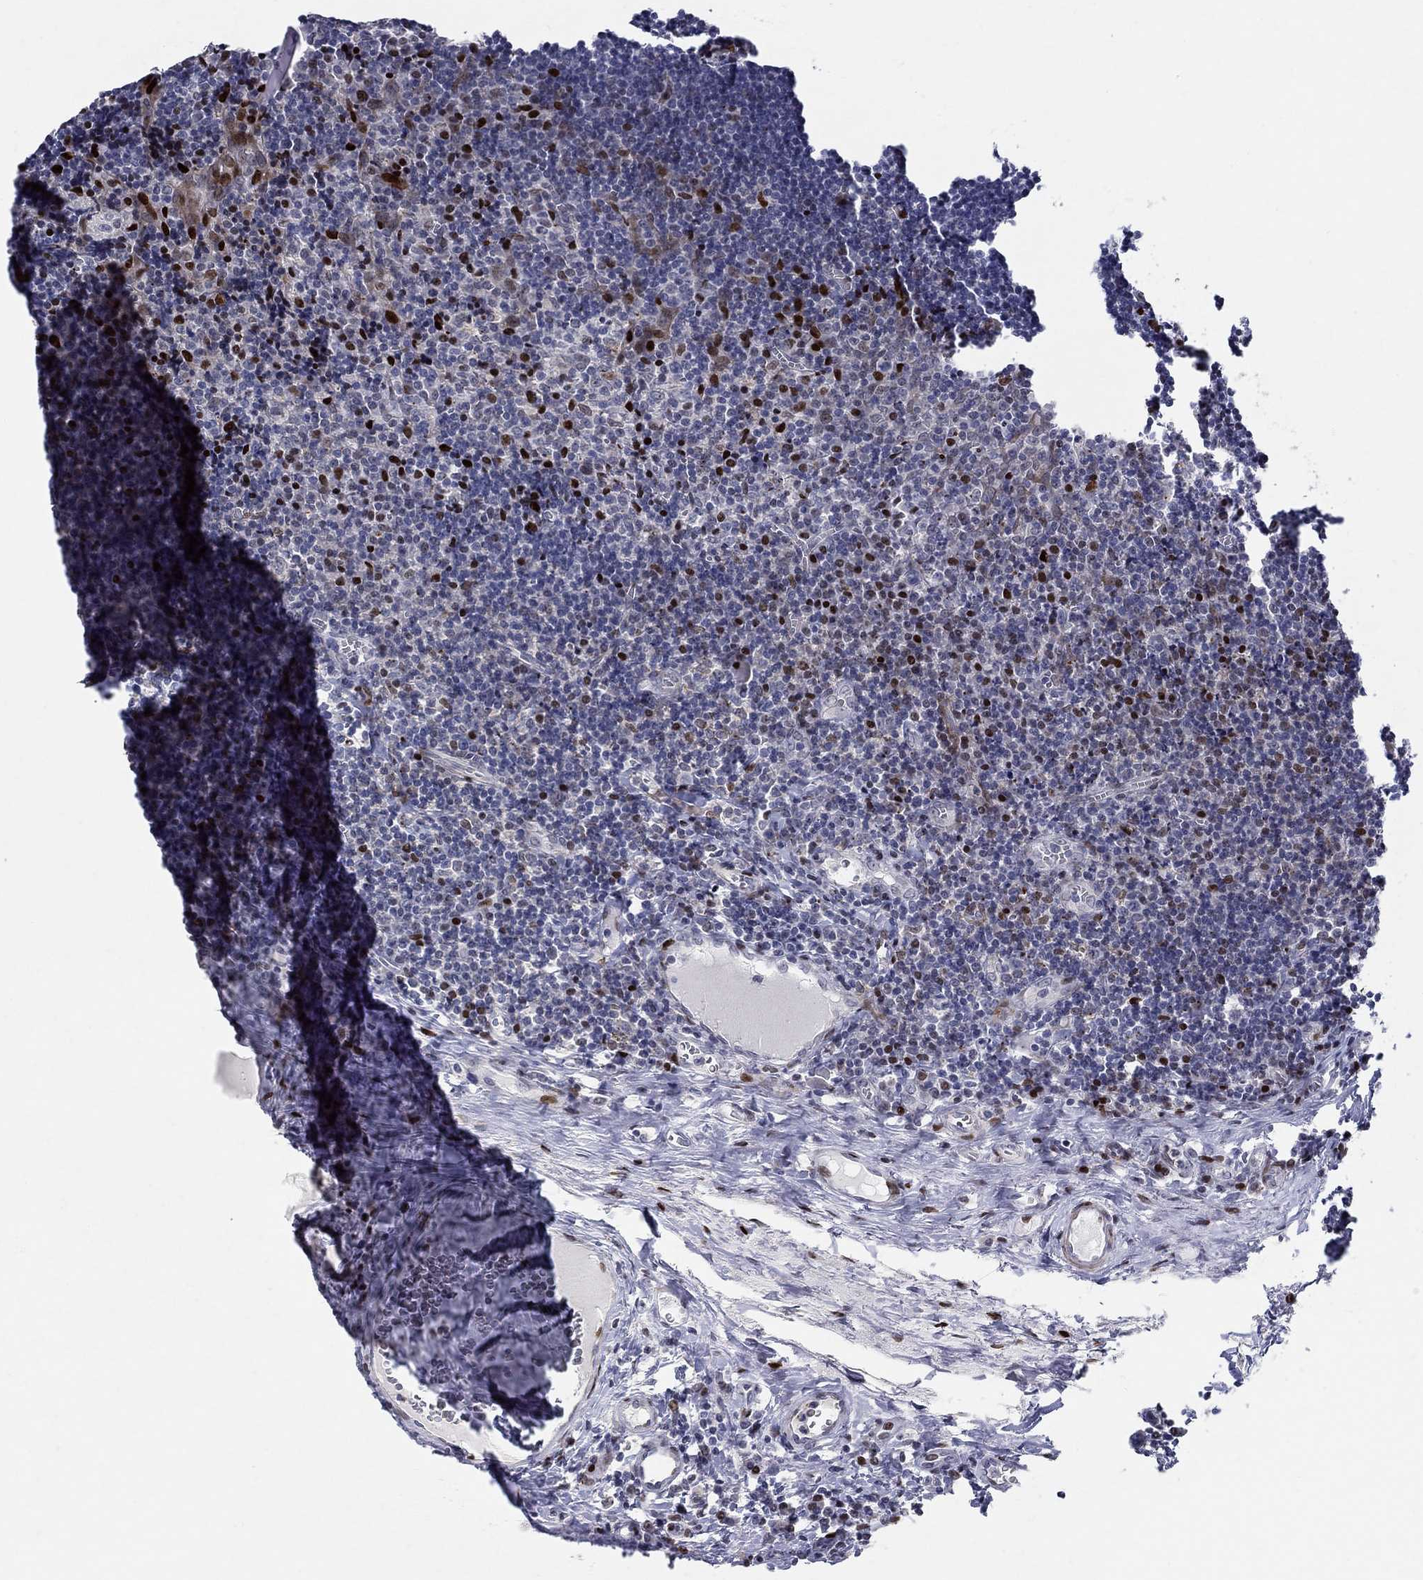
{"staining": {"intensity": "strong", "quantity": "<25%", "location": "nuclear"}, "tissue": "tonsil", "cell_type": "Germinal center cells", "image_type": "normal", "snomed": [{"axis": "morphology", "description": "Normal tissue, NOS"}, {"axis": "morphology", "description": "Inflammation, NOS"}, {"axis": "topography", "description": "Tonsil"}], "caption": "Immunohistochemistry micrograph of normal human tonsil stained for a protein (brown), which reveals medium levels of strong nuclear positivity in about <25% of germinal center cells.", "gene": "RAPGEF5", "patient": {"sex": "female", "age": 31}}